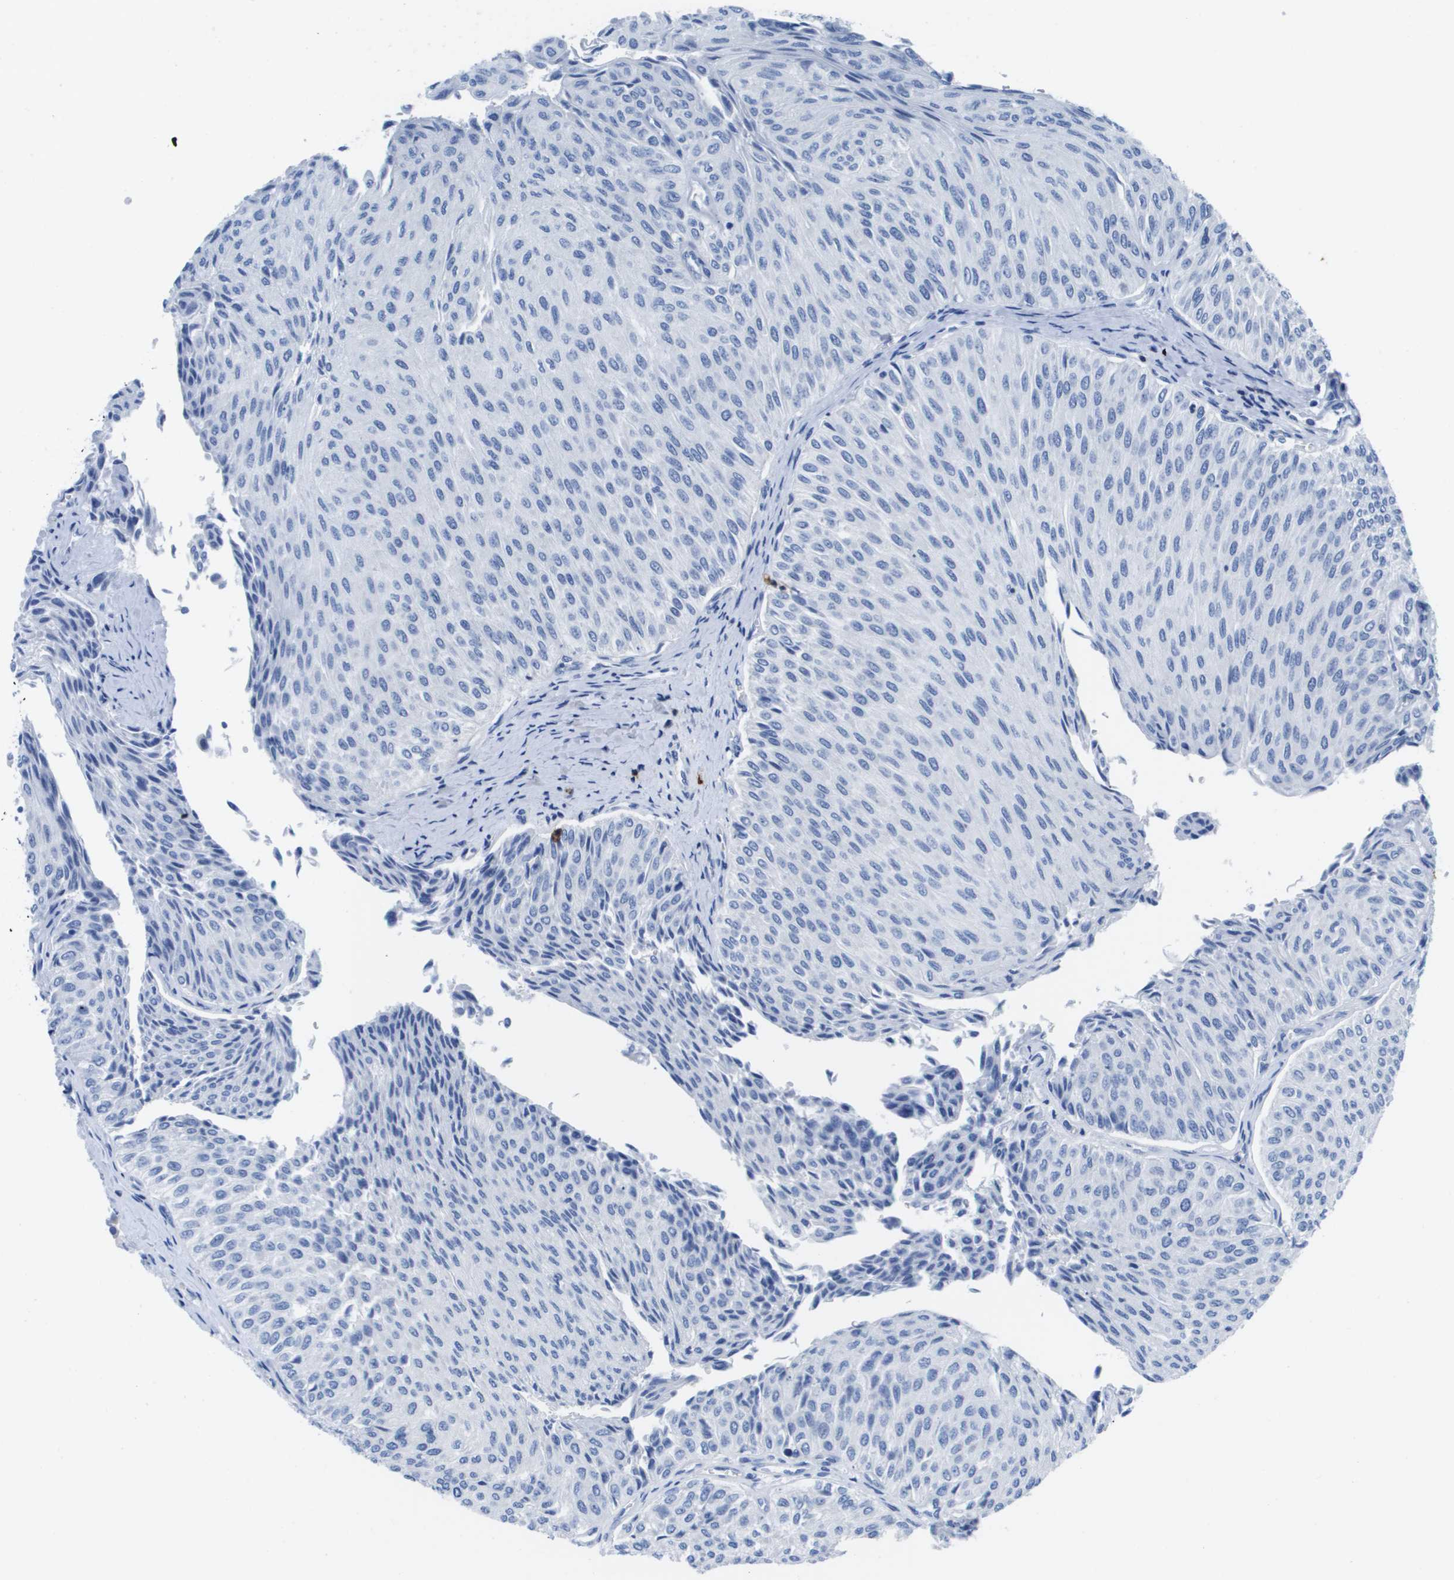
{"staining": {"intensity": "negative", "quantity": "none", "location": "none"}, "tissue": "urothelial cancer", "cell_type": "Tumor cells", "image_type": "cancer", "snomed": [{"axis": "morphology", "description": "Urothelial carcinoma, Low grade"}, {"axis": "topography", "description": "Urinary bladder"}], "caption": "Protein analysis of low-grade urothelial carcinoma shows no significant staining in tumor cells.", "gene": "MS4A1", "patient": {"sex": "male", "age": 78}}